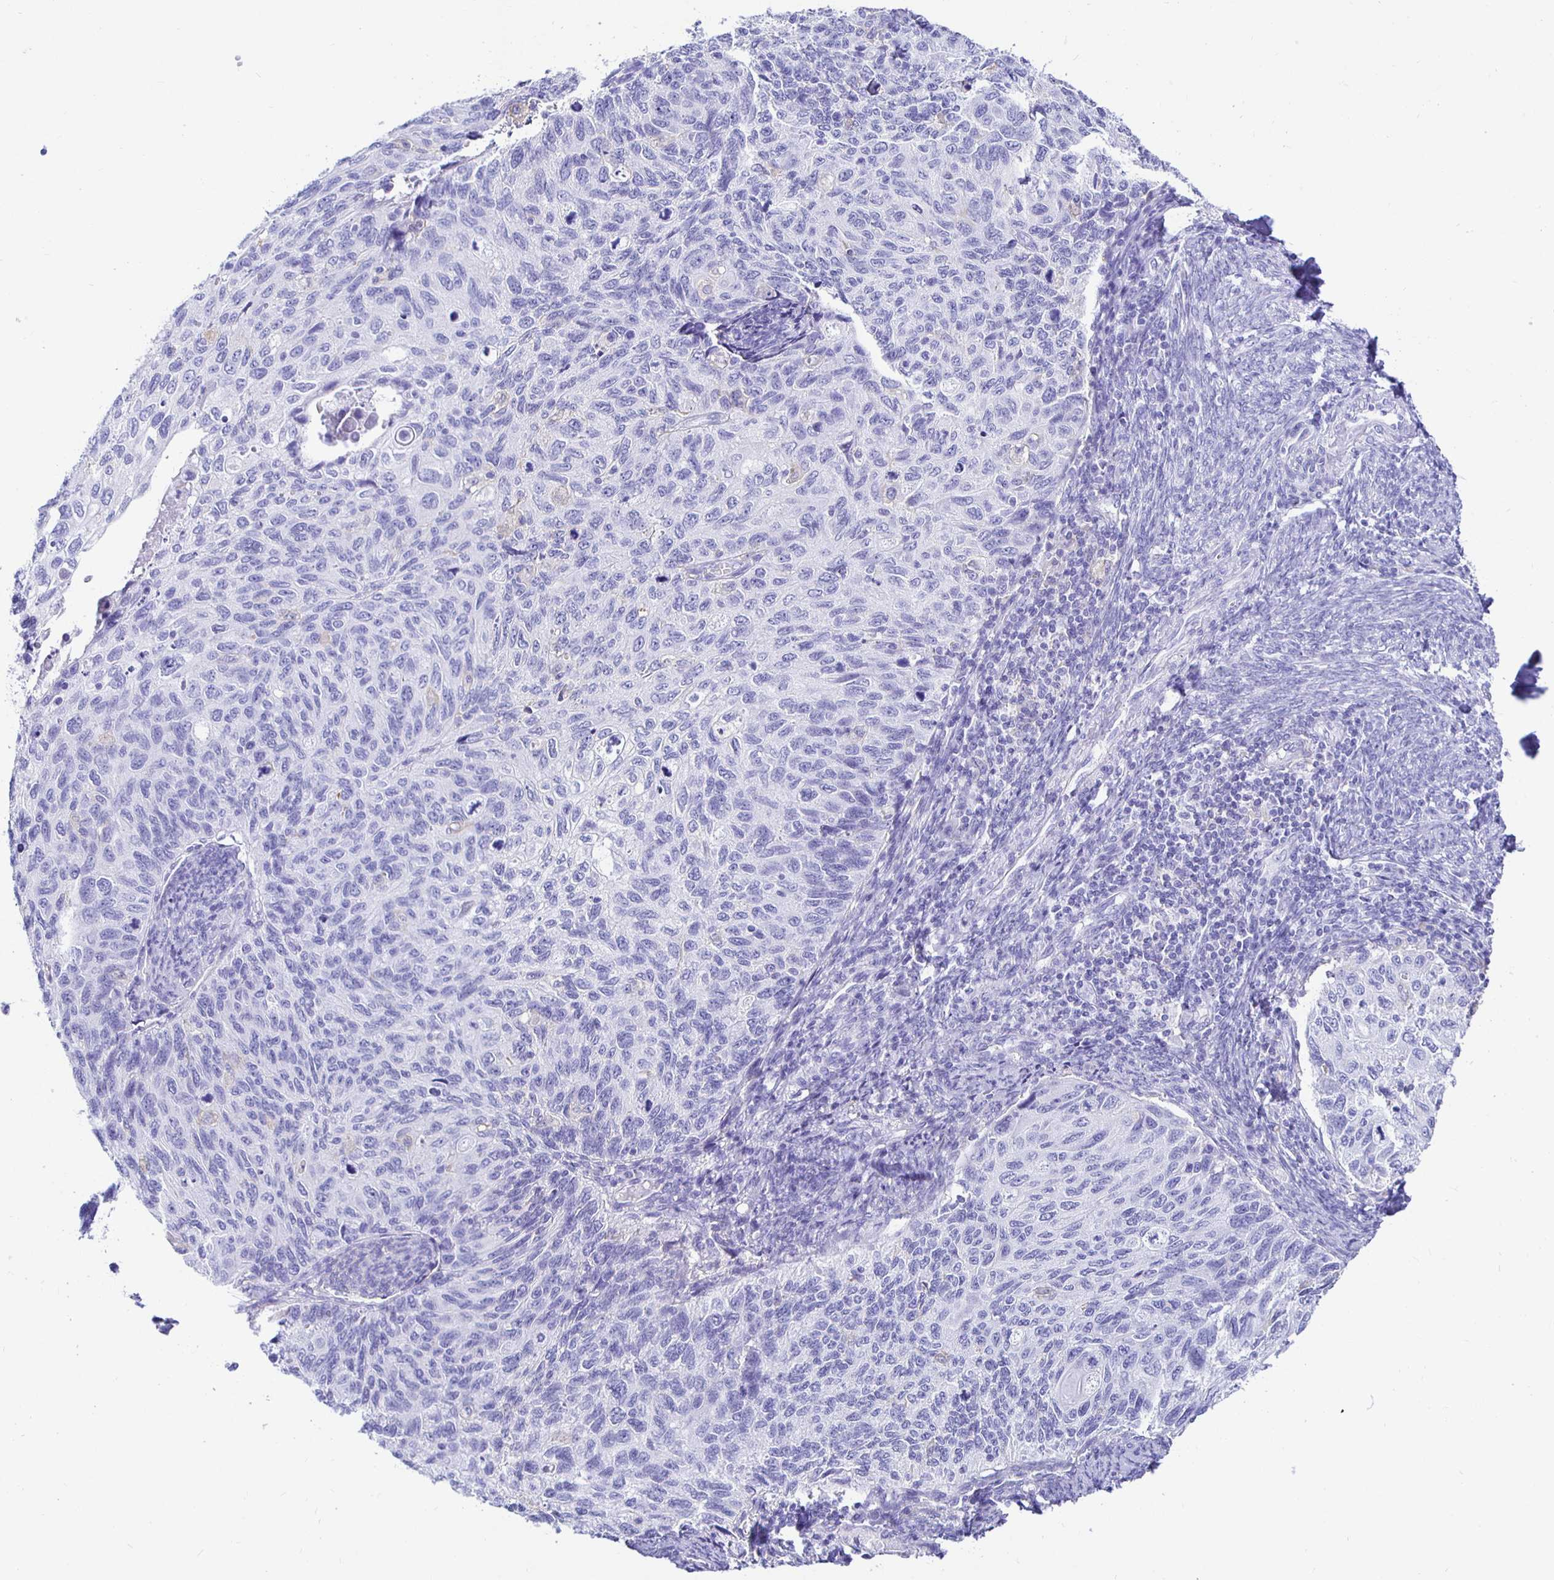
{"staining": {"intensity": "negative", "quantity": "none", "location": "none"}, "tissue": "cervical cancer", "cell_type": "Tumor cells", "image_type": "cancer", "snomed": [{"axis": "morphology", "description": "Squamous cell carcinoma, NOS"}, {"axis": "topography", "description": "Cervix"}], "caption": "Protein analysis of cervical cancer exhibits no significant expression in tumor cells.", "gene": "UMOD", "patient": {"sex": "female", "age": 70}}